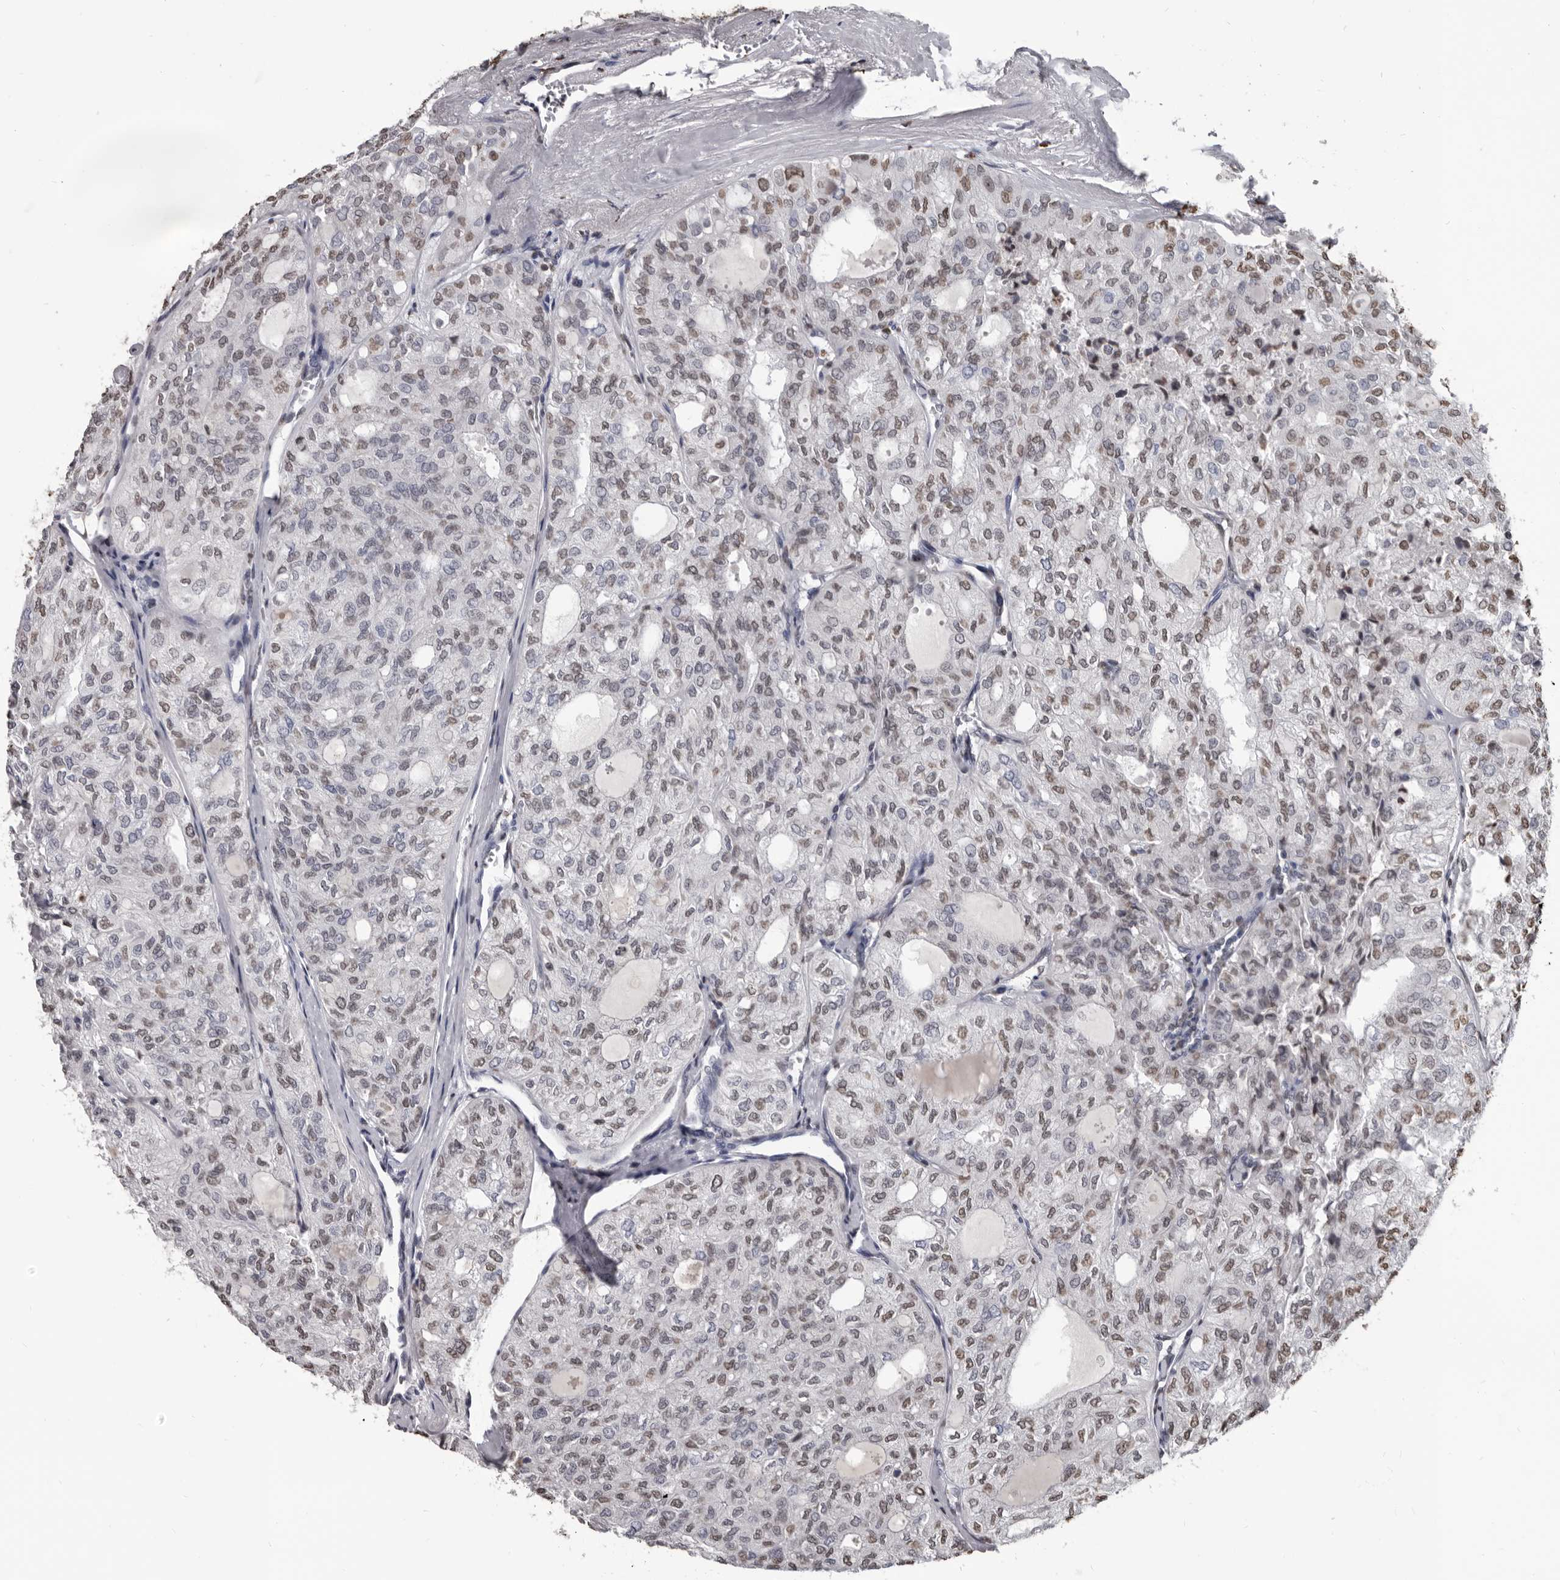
{"staining": {"intensity": "moderate", "quantity": "25%-75%", "location": "nuclear"}, "tissue": "thyroid cancer", "cell_type": "Tumor cells", "image_type": "cancer", "snomed": [{"axis": "morphology", "description": "Follicular adenoma carcinoma, NOS"}, {"axis": "topography", "description": "Thyroid gland"}], "caption": "Protein analysis of thyroid follicular adenoma carcinoma tissue shows moderate nuclear staining in approximately 25%-75% of tumor cells.", "gene": "AHR", "patient": {"sex": "male", "age": 75}}